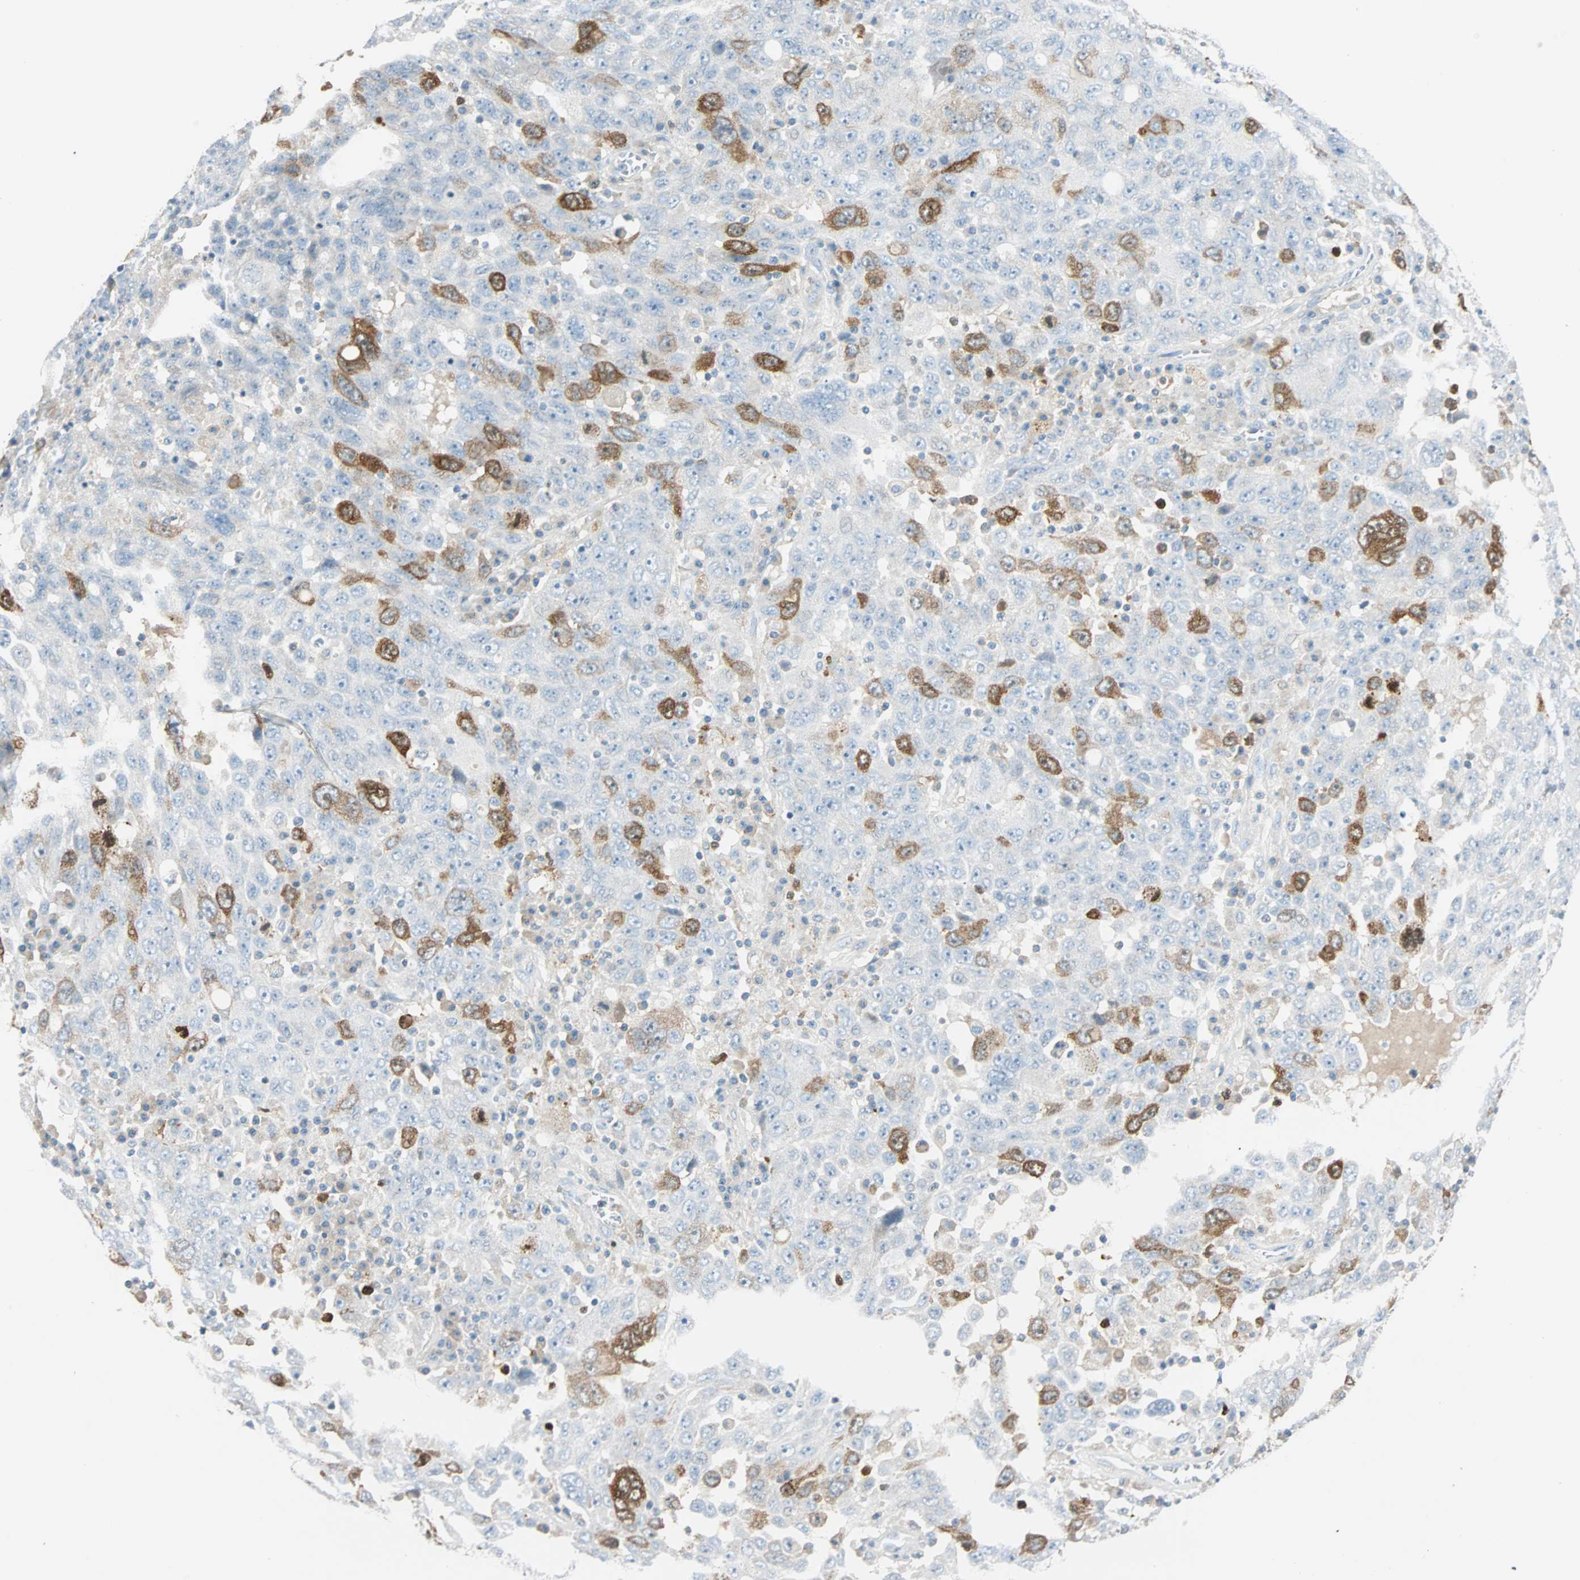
{"staining": {"intensity": "moderate", "quantity": "<25%", "location": "cytoplasmic/membranous,nuclear"}, "tissue": "ovarian cancer", "cell_type": "Tumor cells", "image_type": "cancer", "snomed": [{"axis": "morphology", "description": "Carcinoma, endometroid"}, {"axis": "topography", "description": "Ovary"}], "caption": "Tumor cells display low levels of moderate cytoplasmic/membranous and nuclear expression in about <25% of cells in human ovarian cancer.", "gene": "PTTG1", "patient": {"sex": "female", "age": 62}}